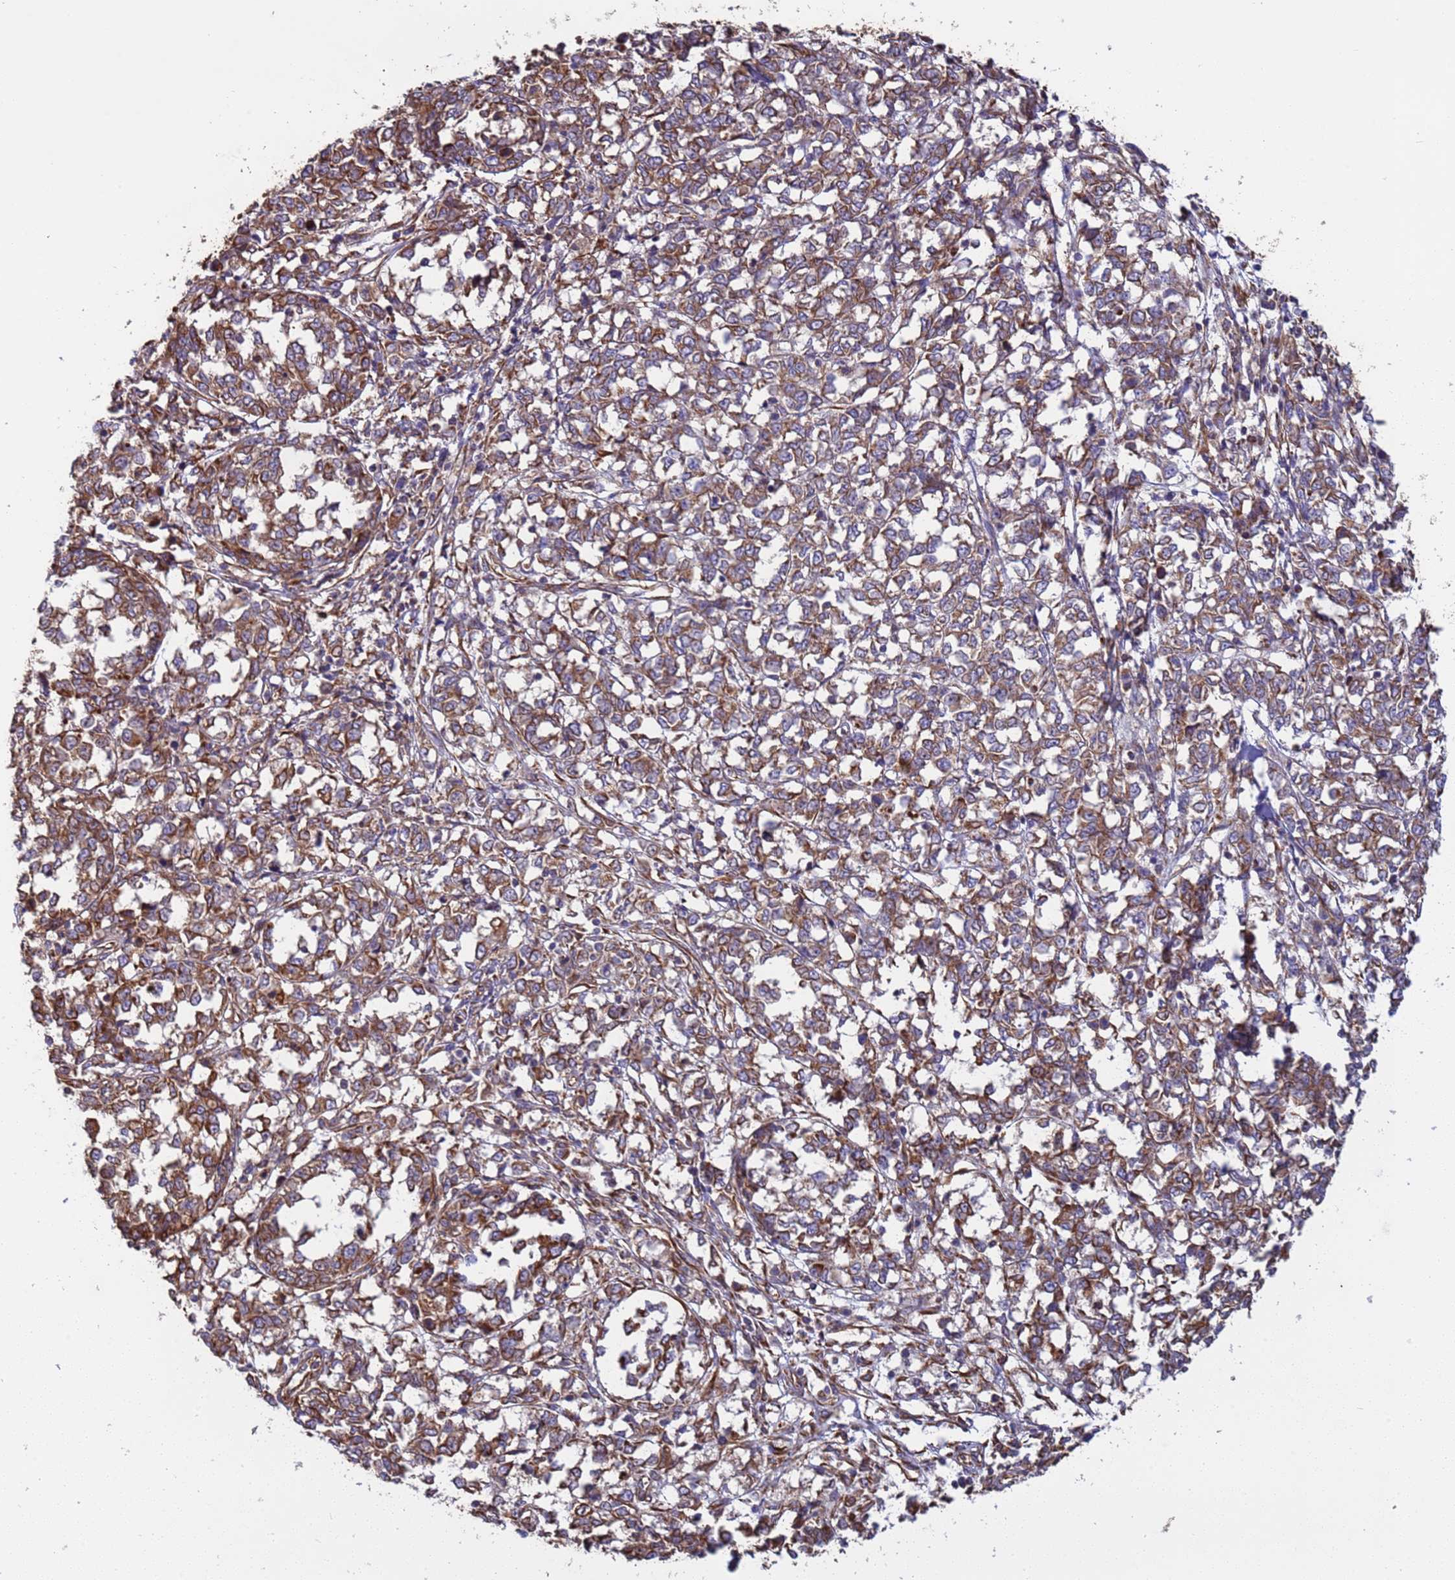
{"staining": {"intensity": "moderate", "quantity": ">75%", "location": "cytoplasmic/membranous"}, "tissue": "melanoma", "cell_type": "Tumor cells", "image_type": "cancer", "snomed": [{"axis": "morphology", "description": "Malignant melanoma, NOS"}, {"axis": "topography", "description": "Skin"}], "caption": "Protein expression analysis of melanoma exhibits moderate cytoplasmic/membranous expression in approximately >75% of tumor cells.", "gene": "NUDT12", "patient": {"sex": "female", "age": 72}}